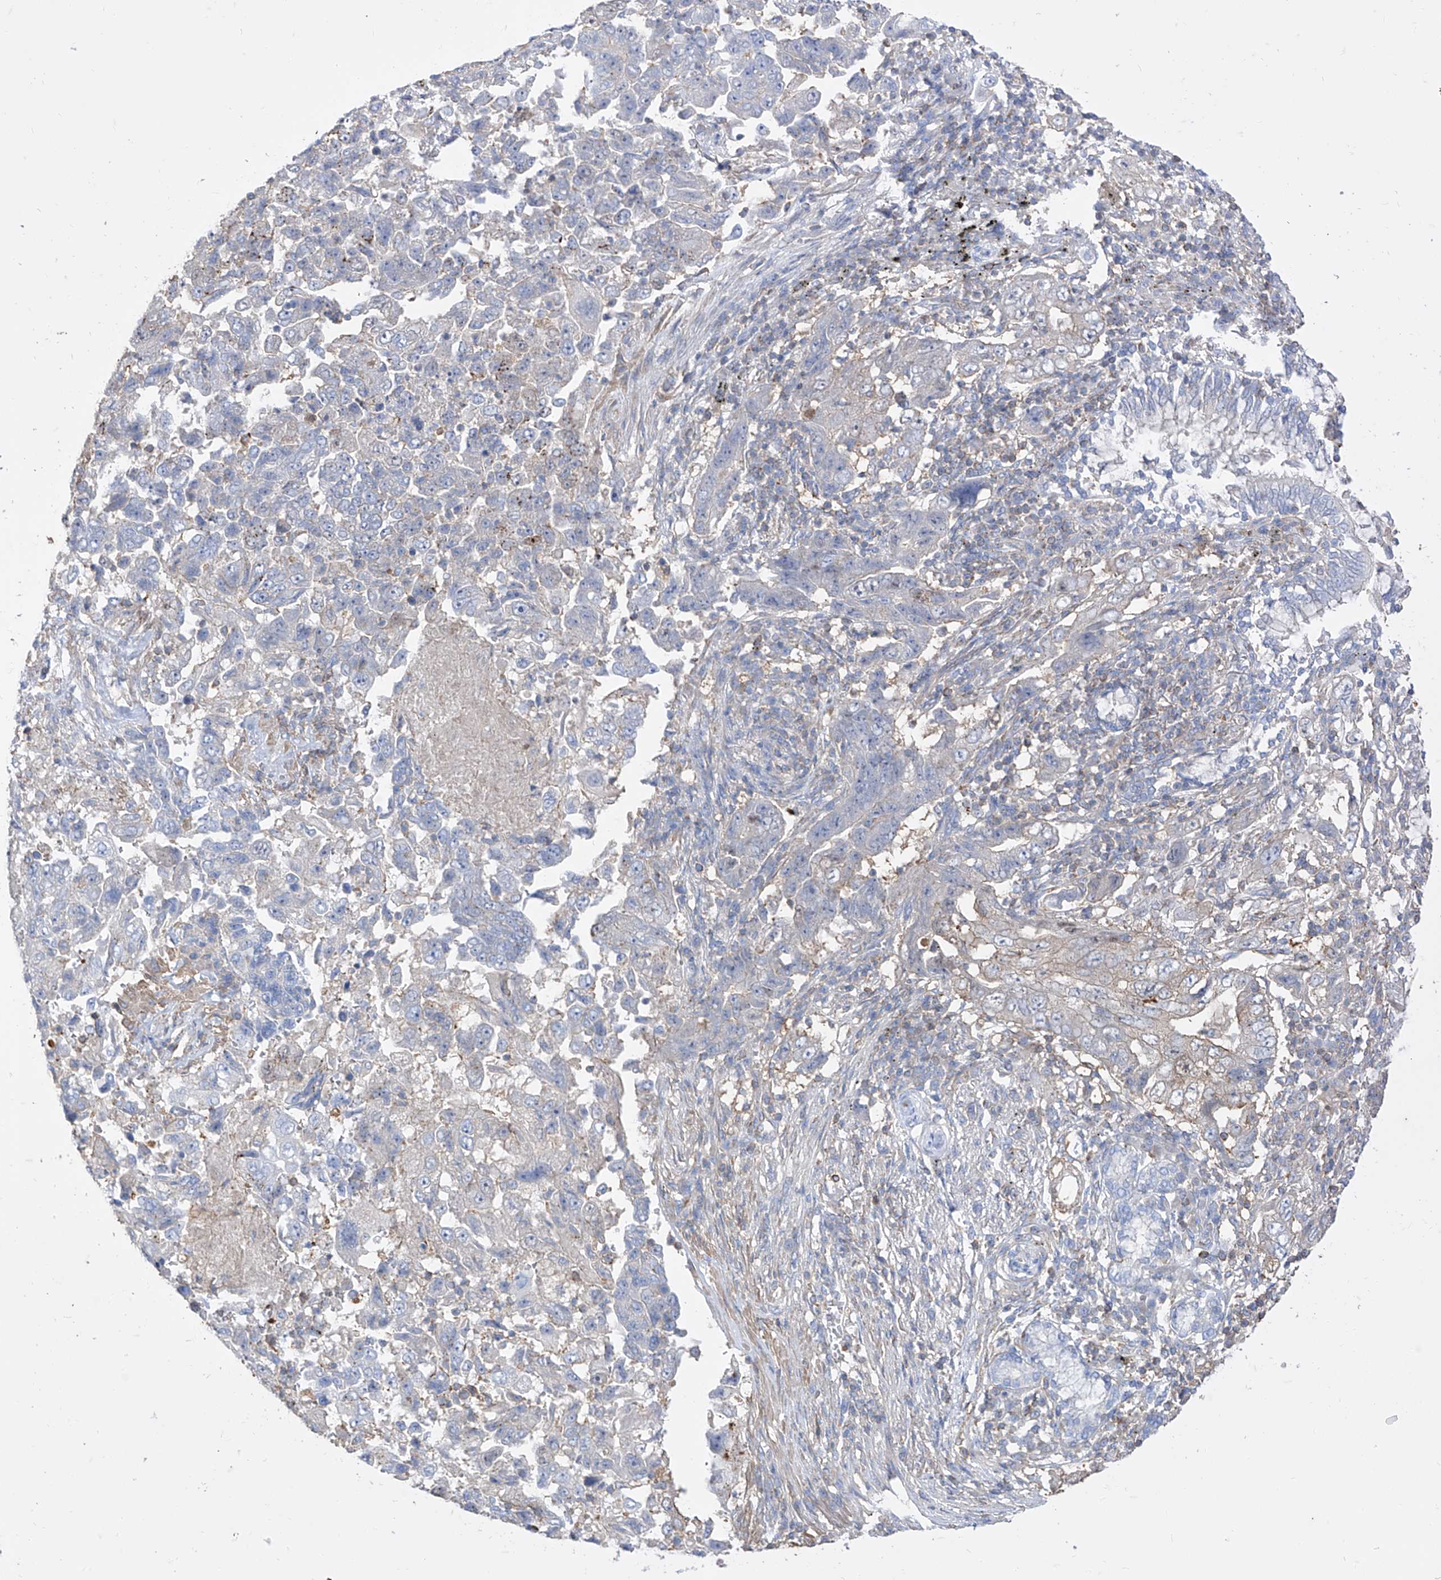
{"staining": {"intensity": "negative", "quantity": "none", "location": "none"}, "tissue": "lung cancer", "cell_type": "Tumor cells", "image_type": "cancer", "snomed": [{"axis": "morphology", "description": "Adenocarcinoma, NOS"}, {"axis": "topography", "description": "Lung"}], "caption": "Immunohistochemical staining of human lung cancer (adenocarcinoma) displays no significant staining in tumor cells.", "gene": "C1orf74", "patient": {"sex": "female", "age": 51}}